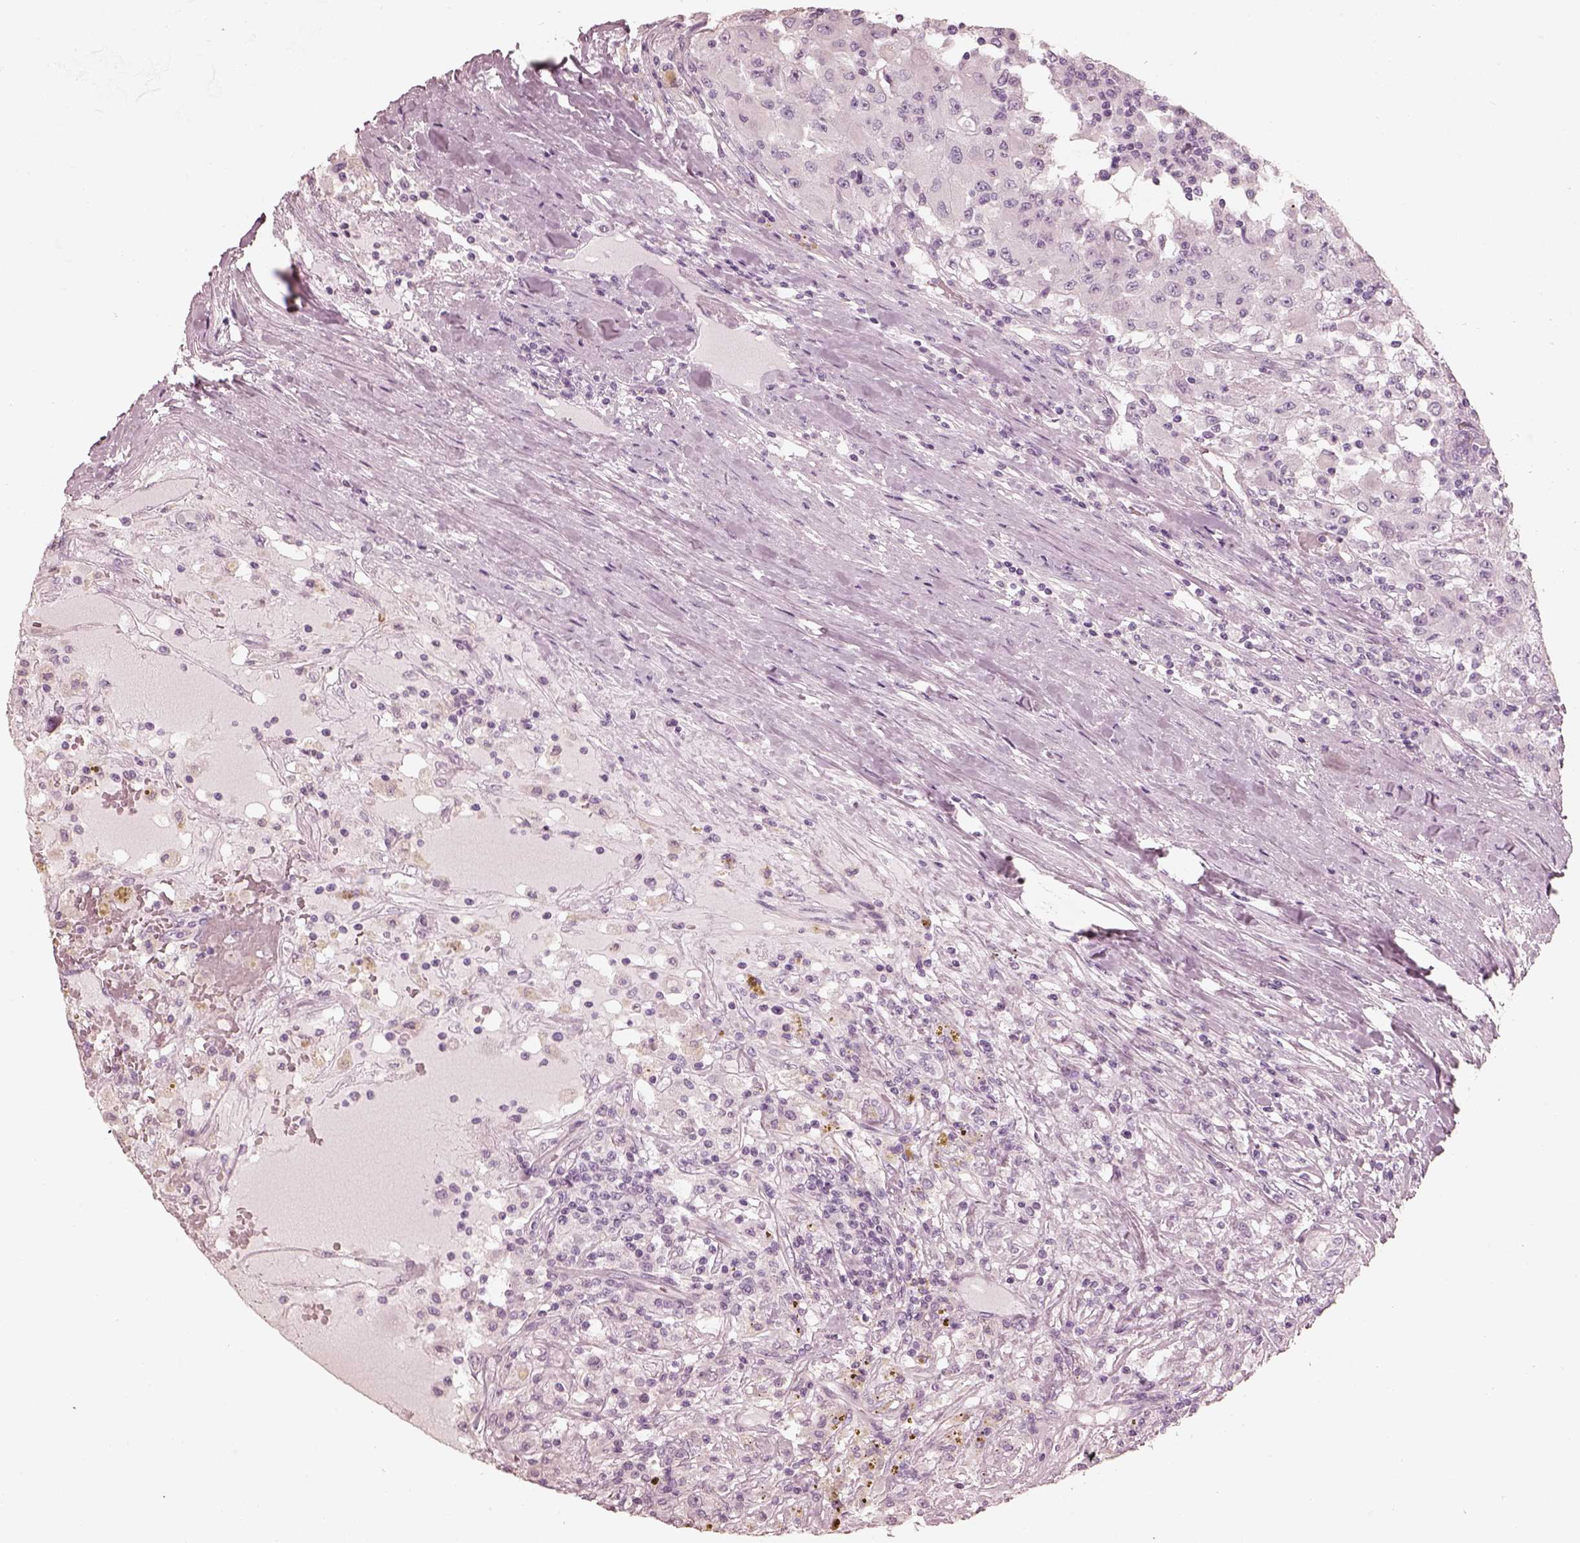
{"staining": {"intensity": "negative", "quantity": "none", "location": "none"}, "tissue": "renal cancer", "cell_type": "Tumor cells", "image_type": "cancer", "snomed": [{"axis": "morphology", "description": "Adenocarcinoma, NOS"}, {"axis": "topography", "description": "Kidney"}], "caption": "Protein analysis of renal adenocarcinoma reveals no significant expression in tumor cells.", "gene": "ZP4", "patient": {"sex": "female", "age": 67}}